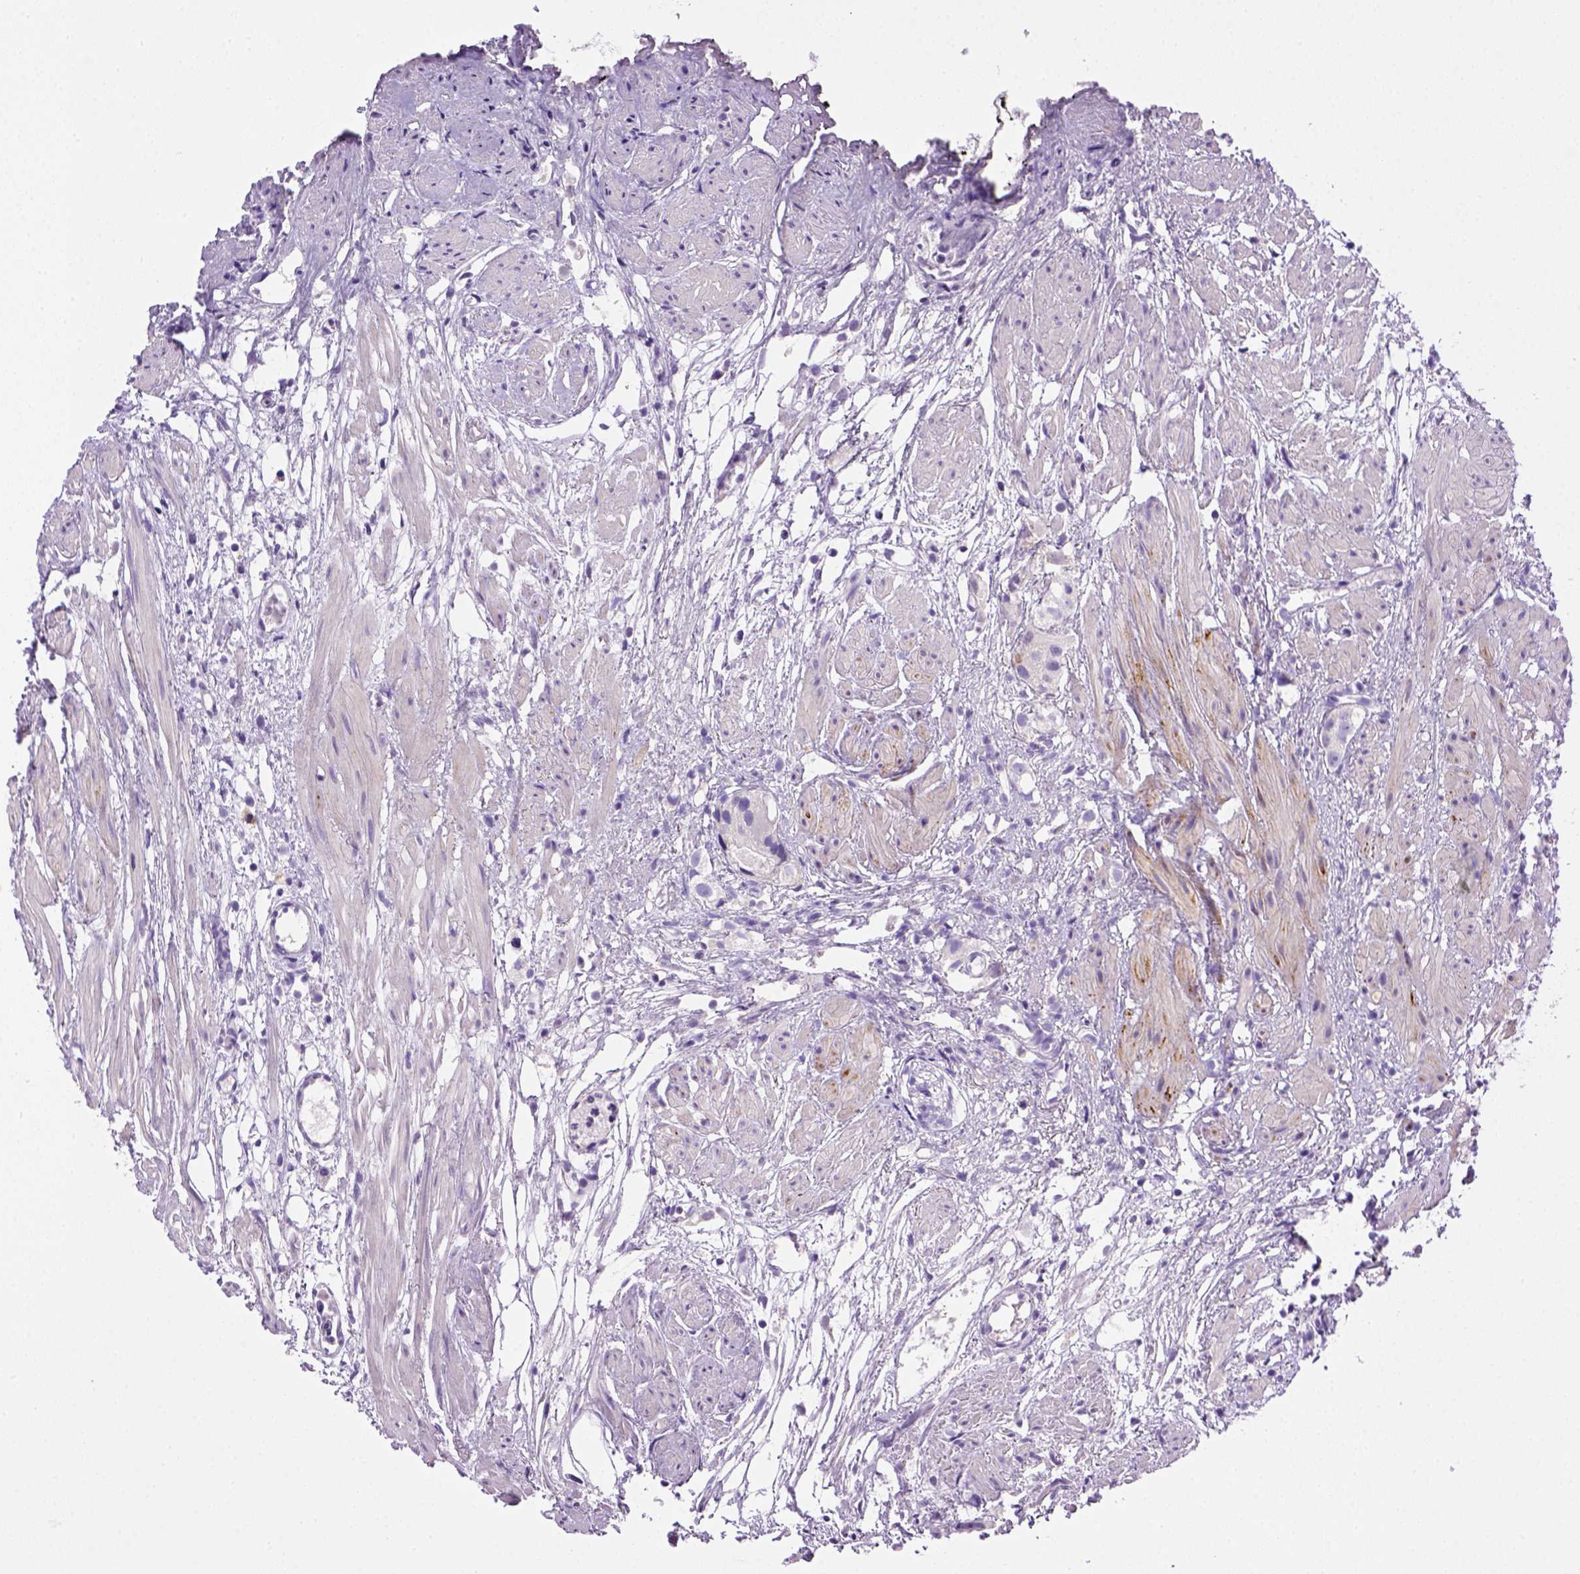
{"staining": {"intensity": "negative", "quantity": "none", "location": "none"}, "tissue": "prostate cancer", "cell_type": "Tumor cells", "image_type": "cancer", "snomed": [{"axis": "morphology", "description": "Adenocarcinoma, High grade"}, {"axis": "topography", "description": "Prostate"}], "caption": "Protein analysis of prostate cancer exhibits no significant expression in tumor cells.", "gene": "BAAT", "patient": {"sex": "male", "age": 68}}